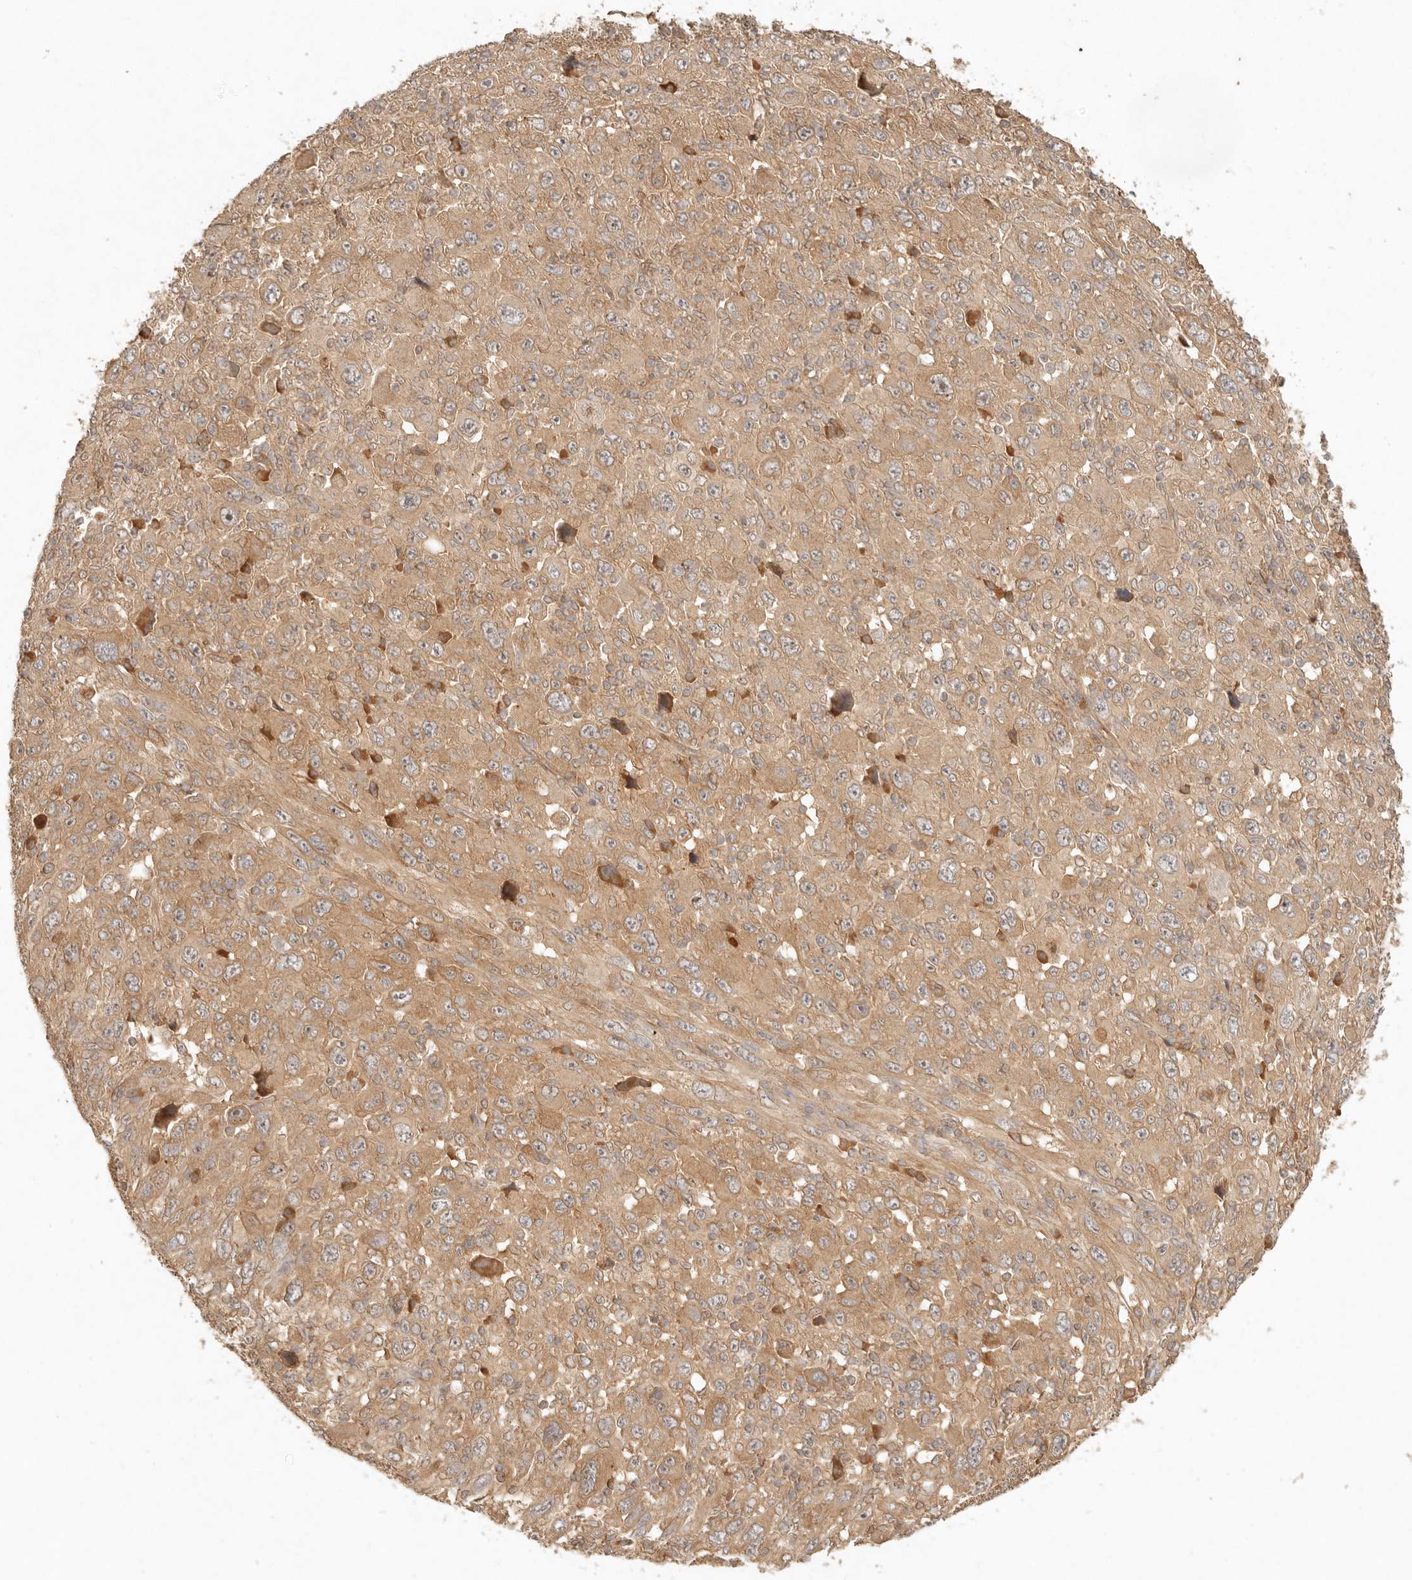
{"staining": {"intensity": "moderate", "quantity": ">75%", "location": "cytoplasmic/membranous"}, "tissue": "melanoma", "cell_type": "Tumor cells", "image_type": "cancer", "snomed": [{"axis": "morphology", "description": "Malignant melanoma, Metastatic site"}, {"axis": "topography", "description": "Skin"}], "caption": "The histopathology image reveals immunohistochemical staining of malignant melanoma (metastatic site). There is moderate cytoplasmic/membranous positivity is identified in approximately >75% of tumor cells. (Stains: DAB in brown, nuclei in blue, Microscopy: brightfield microscopy at high magnification).", "gene": "ANKRD61", "patient": {"sex": "female", "age": 56}}